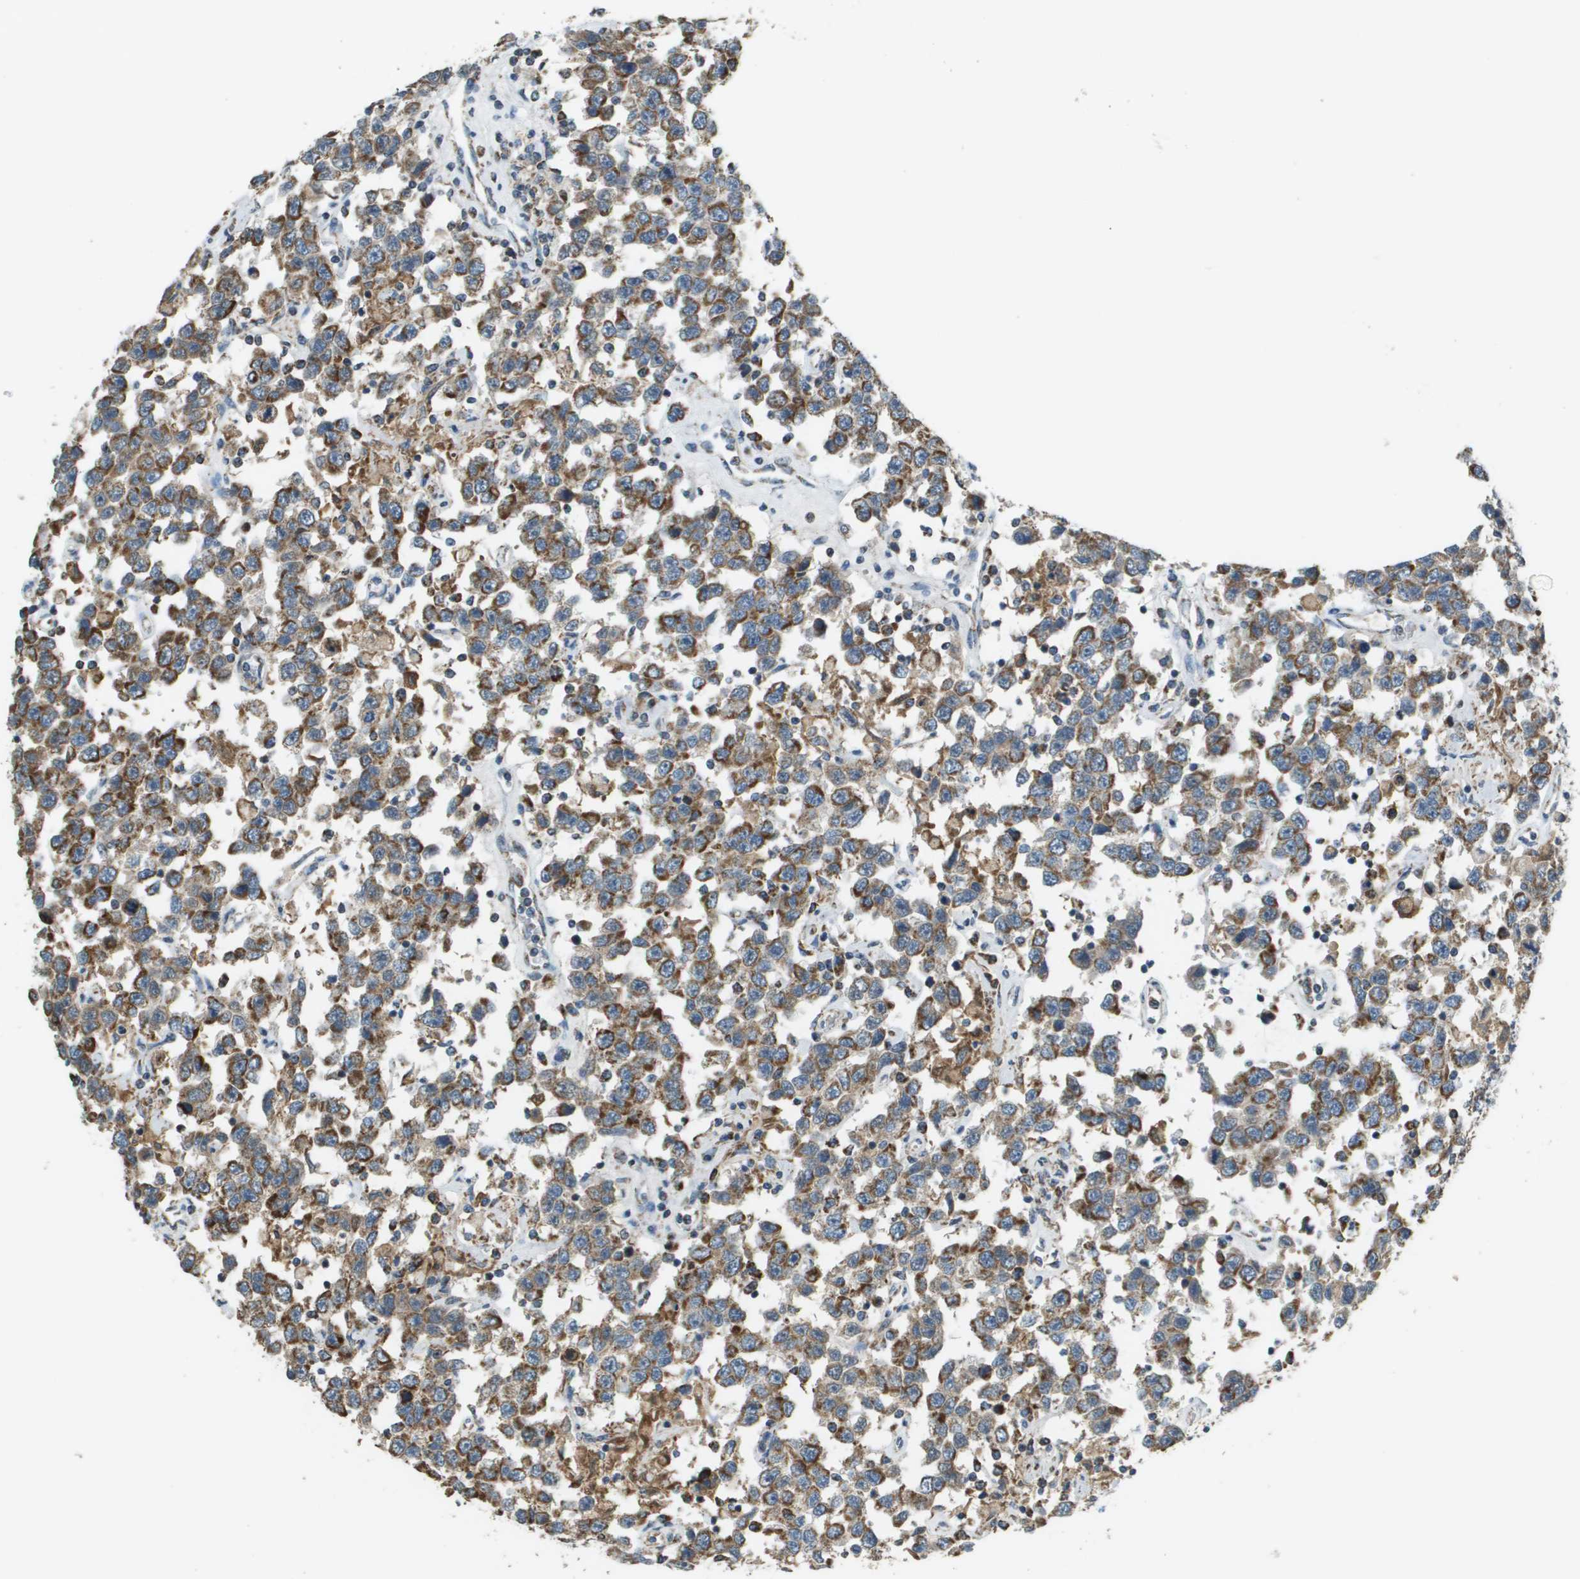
{"staining": {"intensity": "moderate", "quantity": ">75%", "location": "cytoplasmic/membranous"}, "tissue": "testis cancer", "cell_type": "Tumor cells", "image_type": "cancer", "snomed": [{"axis": "morphology", "description": "Seminoma, NOS"}, {"axis": "topography", "description": "Testis"}], "caption": "This photomicrograph displays immunohistochemistry staining of human testis cancer (seminoma), with medium moderate cytoplasmic/membranous staining in about >75% of tumor cells.", "gene": "FH", "patient": {"sex": "male", "age": 41}}